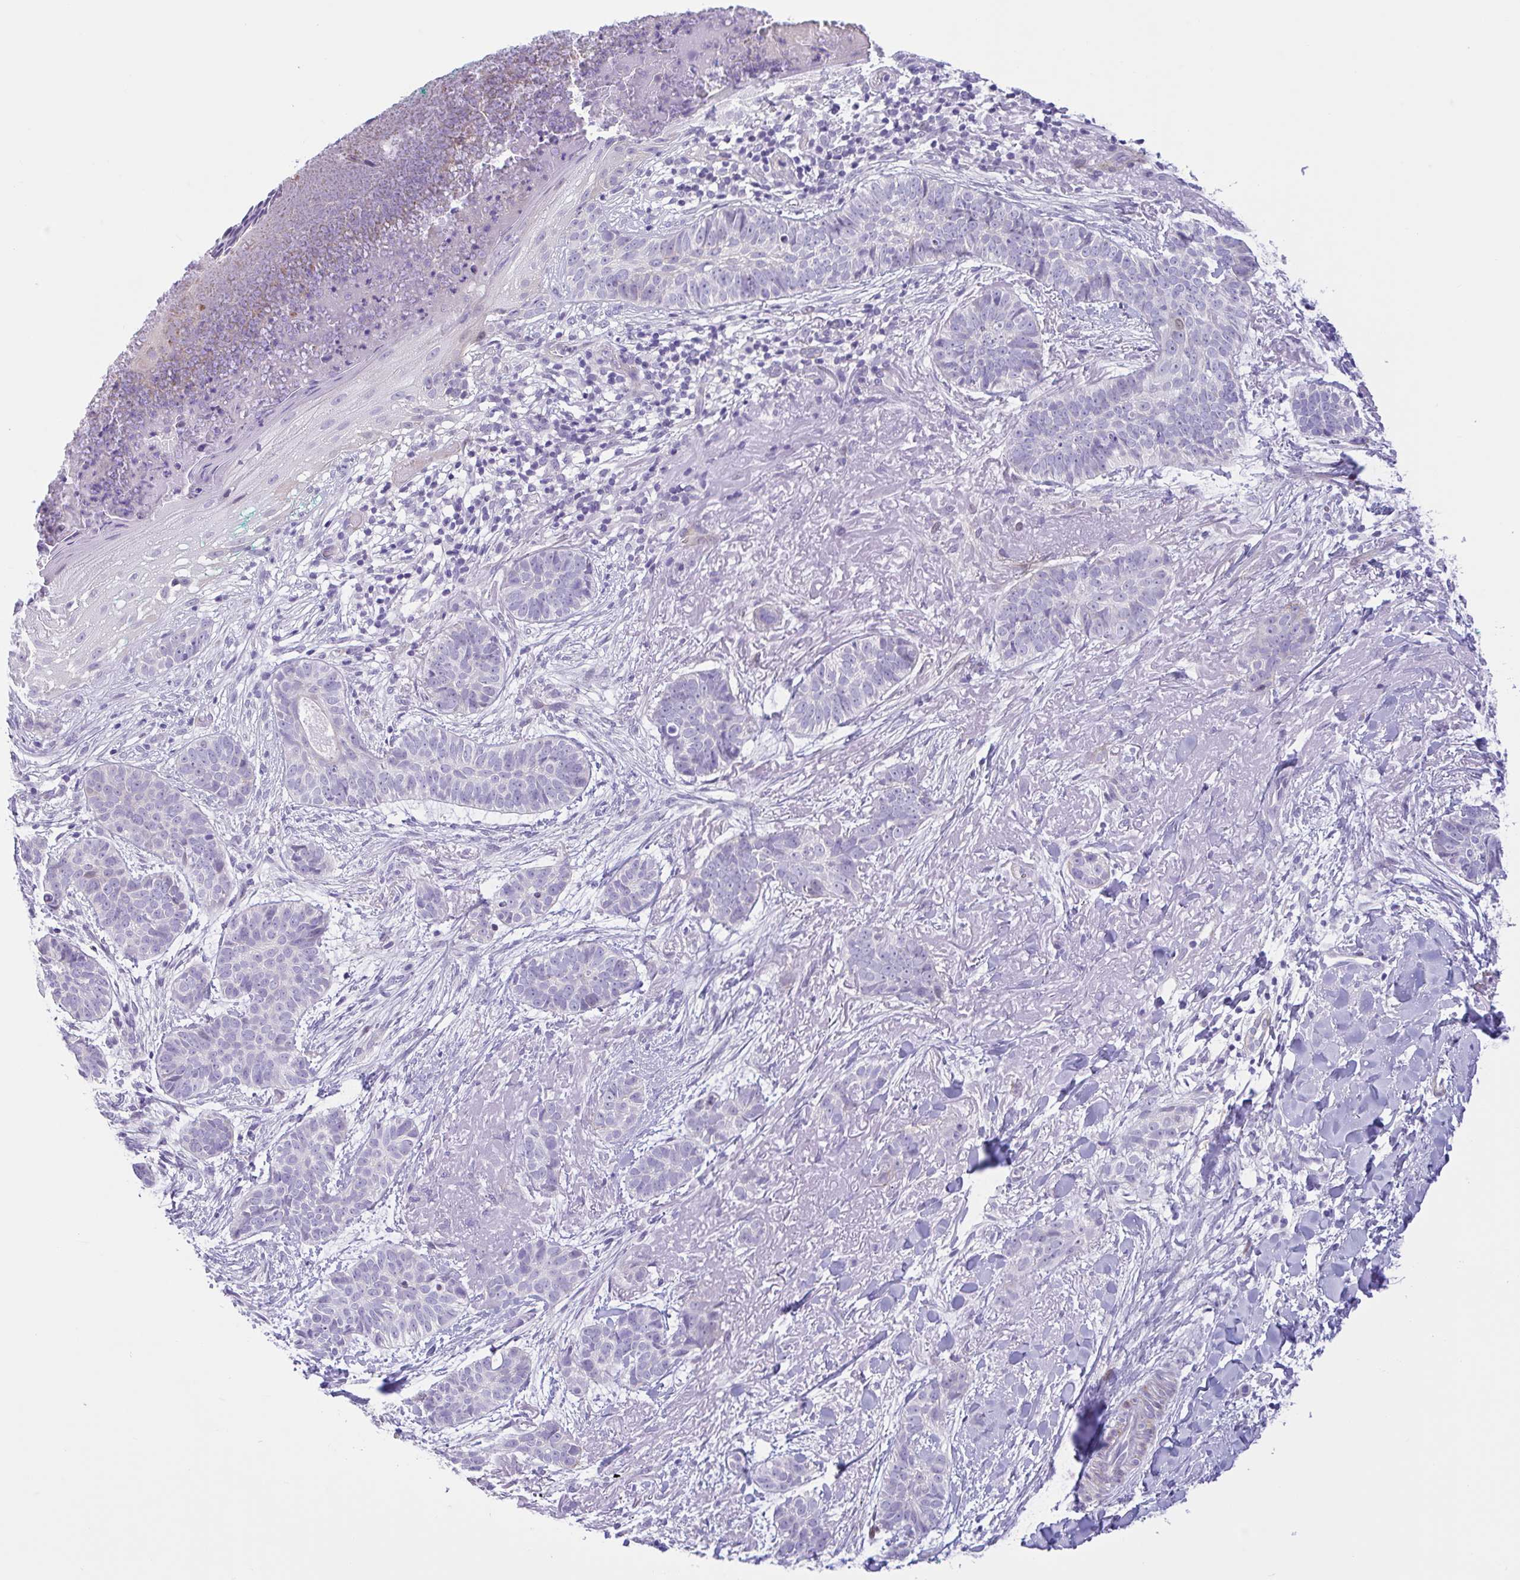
{"staining": {"intensity": "negative", "quantity": "none", "location": "none"}, "tissue": "skin cancer", "cell_type": "Tumor cells", "image_type": "cancer", "snomed": [{"axis": "morphology", "description": "Basal cell carcinoma"}, {"axis": "topography", "description": "Skin"}, {"axis": "topography", "description": "Skin of face"}, {"axis": "topography", "description": "Skin of nose"}], "caption": "Tumor cells show no significant expression in basal cell carcinoma (skin).", "gene": "AHCYL2", "patient": {"sex": "female", "age": 86}}